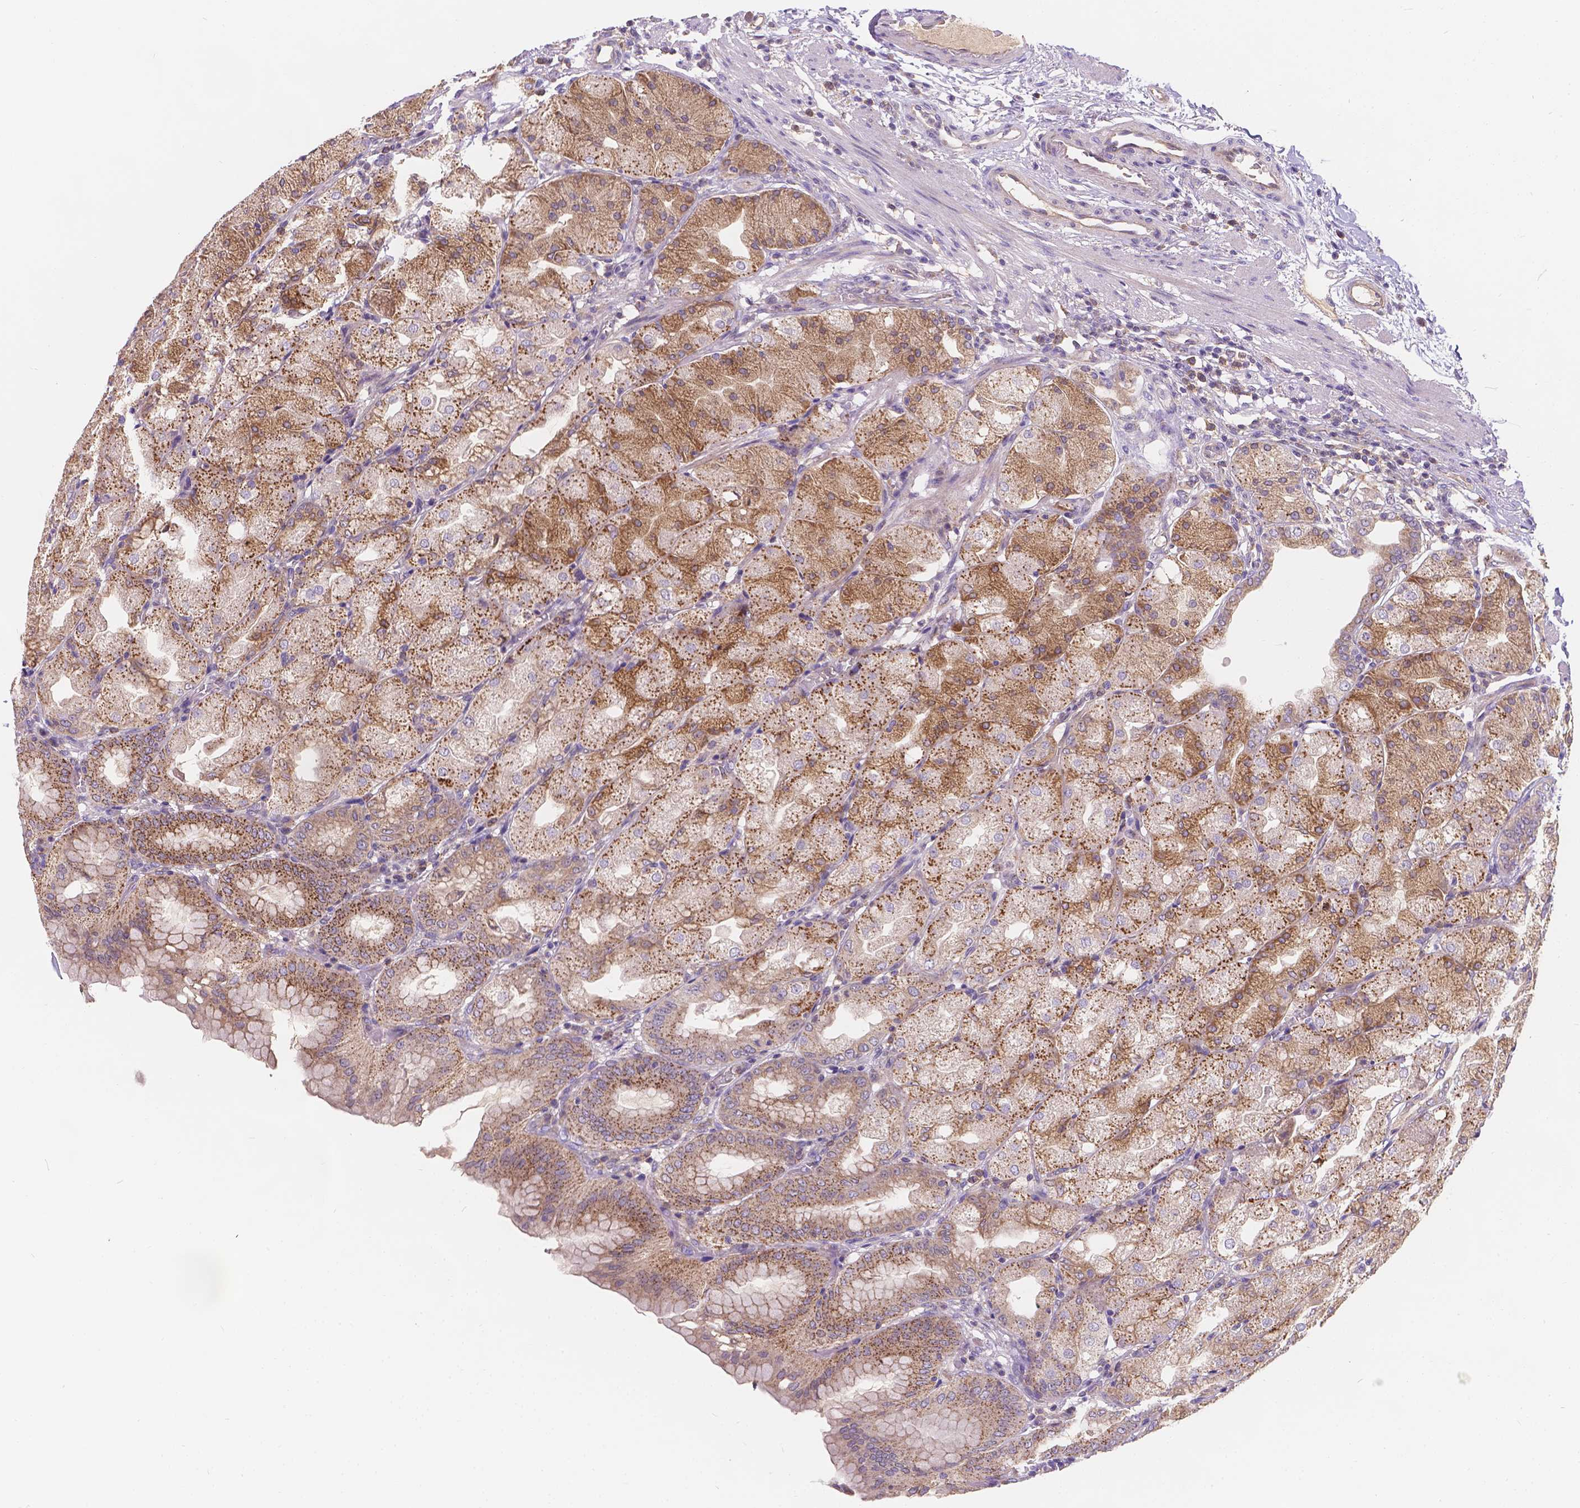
{"staining": {"intensity": "moderate", "quantity": ">75%", "location": "cytoplasmic/membranous"}, "tissue": "stomach", "cell_type": "Glandular cells", "image_type": "normal", "snomed": [{"axis": "morphology", "description": "Normal tissue, NOS"}, {"axis": "topography", "description": "Stomach, upper"}, {"axis": "topography", "description": "Stomach"}, {"axis": "topography", "description": "Stomach, lower"}], "caption": "Glandular cells display medium levels of moderate cytoplasmic/membranous staining in about >75% of cells in unremarkable human stomach. (Stains: DAB (3,3'-diaminobenzidine) in brown, nuclei in blue, Microscopy: brightfield microscopy at high magnification).", "gene": "CDK10", "patient": {"sex": "male", "age": 62}}